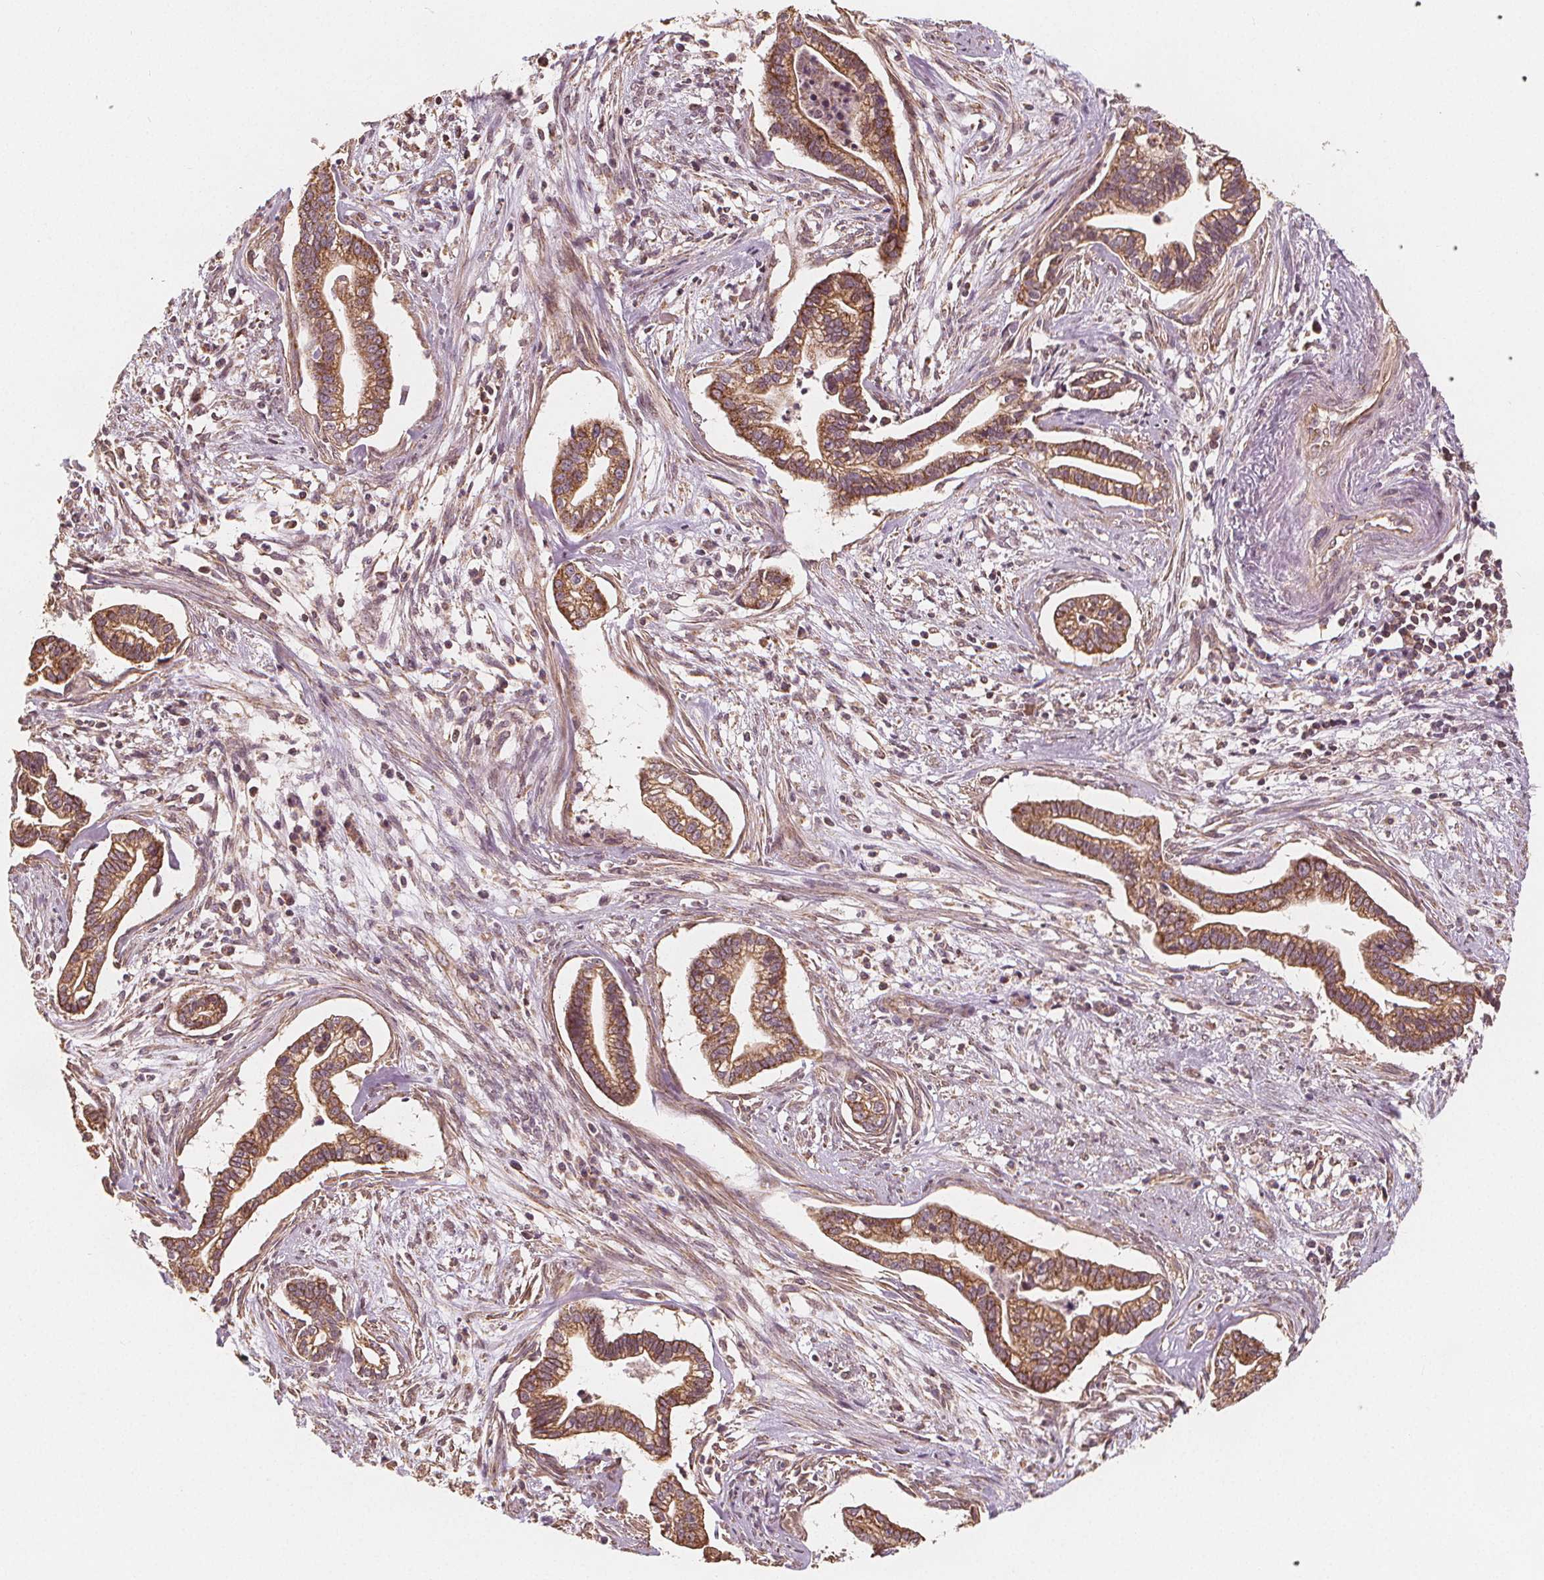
{"staining": {"intensity": "moderate", "quantity": ">75%", "location": "cytoplasmic/membranous"}, "tissue": "cervical cancer", "cell_type": "Tumor cells", "image_type": "cancer", "snomed": [{"axis": "morphology", "description": "Adenocarcinoma, NOS"}, {"axis": "topography", "description": "Cervix"}], "caption": "Adenocarcinoma (cervical) was stained to show a protein in brown. There is medium levels of moderate cytoplasmic/membranous expression in about >75% of tumor cells.", "gene": "PEX26", "patient": {"sex": "female", "age": 62}}